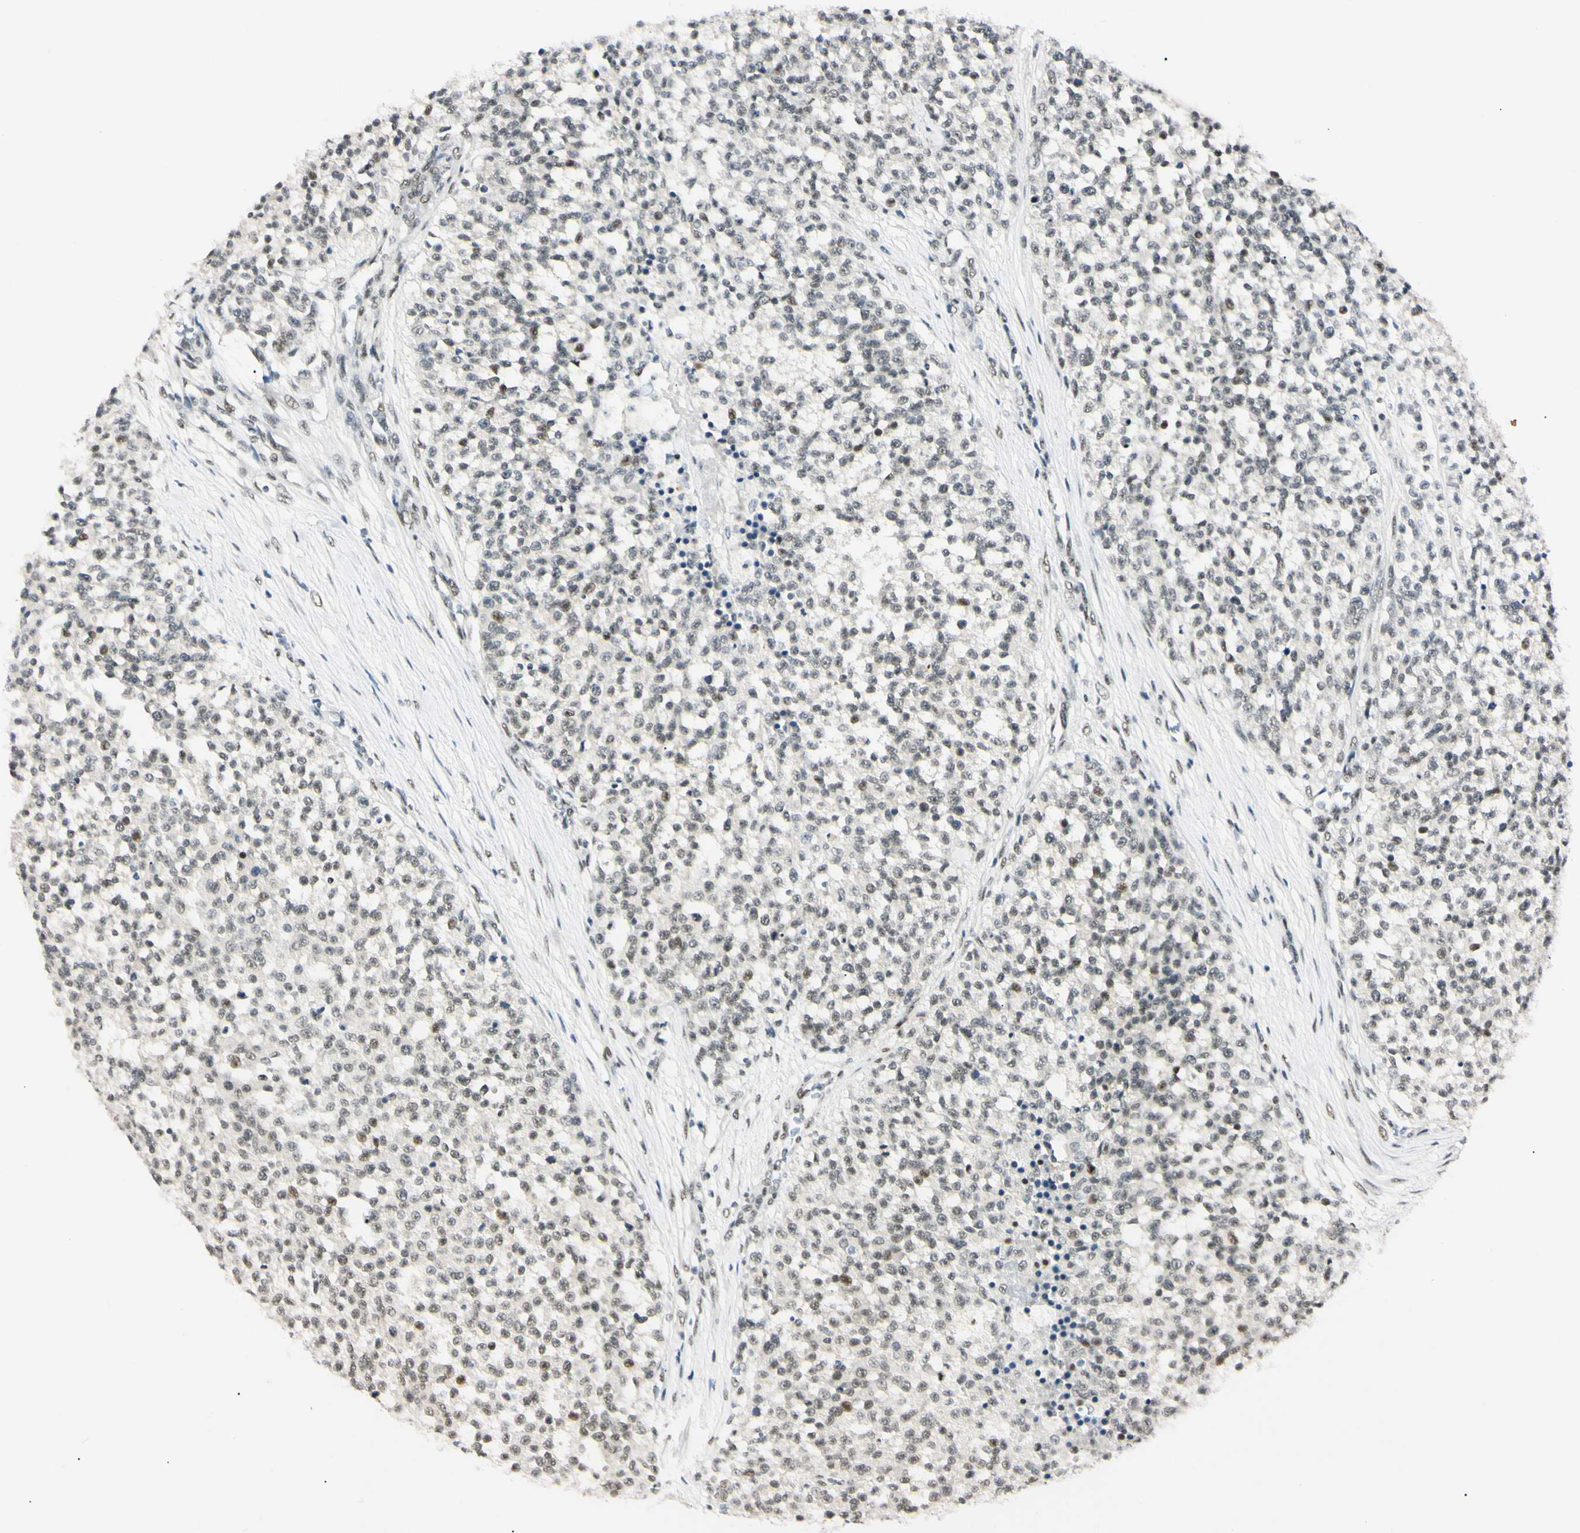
{"staining": {"intensity": "weak", "quantity": "25%-75%", "location": "nuclear"}, "tissue": "testis cancer", "cell_type": "Tumor cells", "image_type": "cancer", "snomed": [{"axis": "morphology", "description": "Seminoma, NOS"}, {"axis": "topography", "description": "Testis"}], "caption": "DAB (3,3'-diaminobenzidine) immunohistochemical staining of seminoma (testis) exhibits weak nuclear protein staining in approximately 25%-75% of tumor cells. Nuclei are stained in blue.", "gene": "ZNF134", "patient": {"sex": "male", "age": 59}}